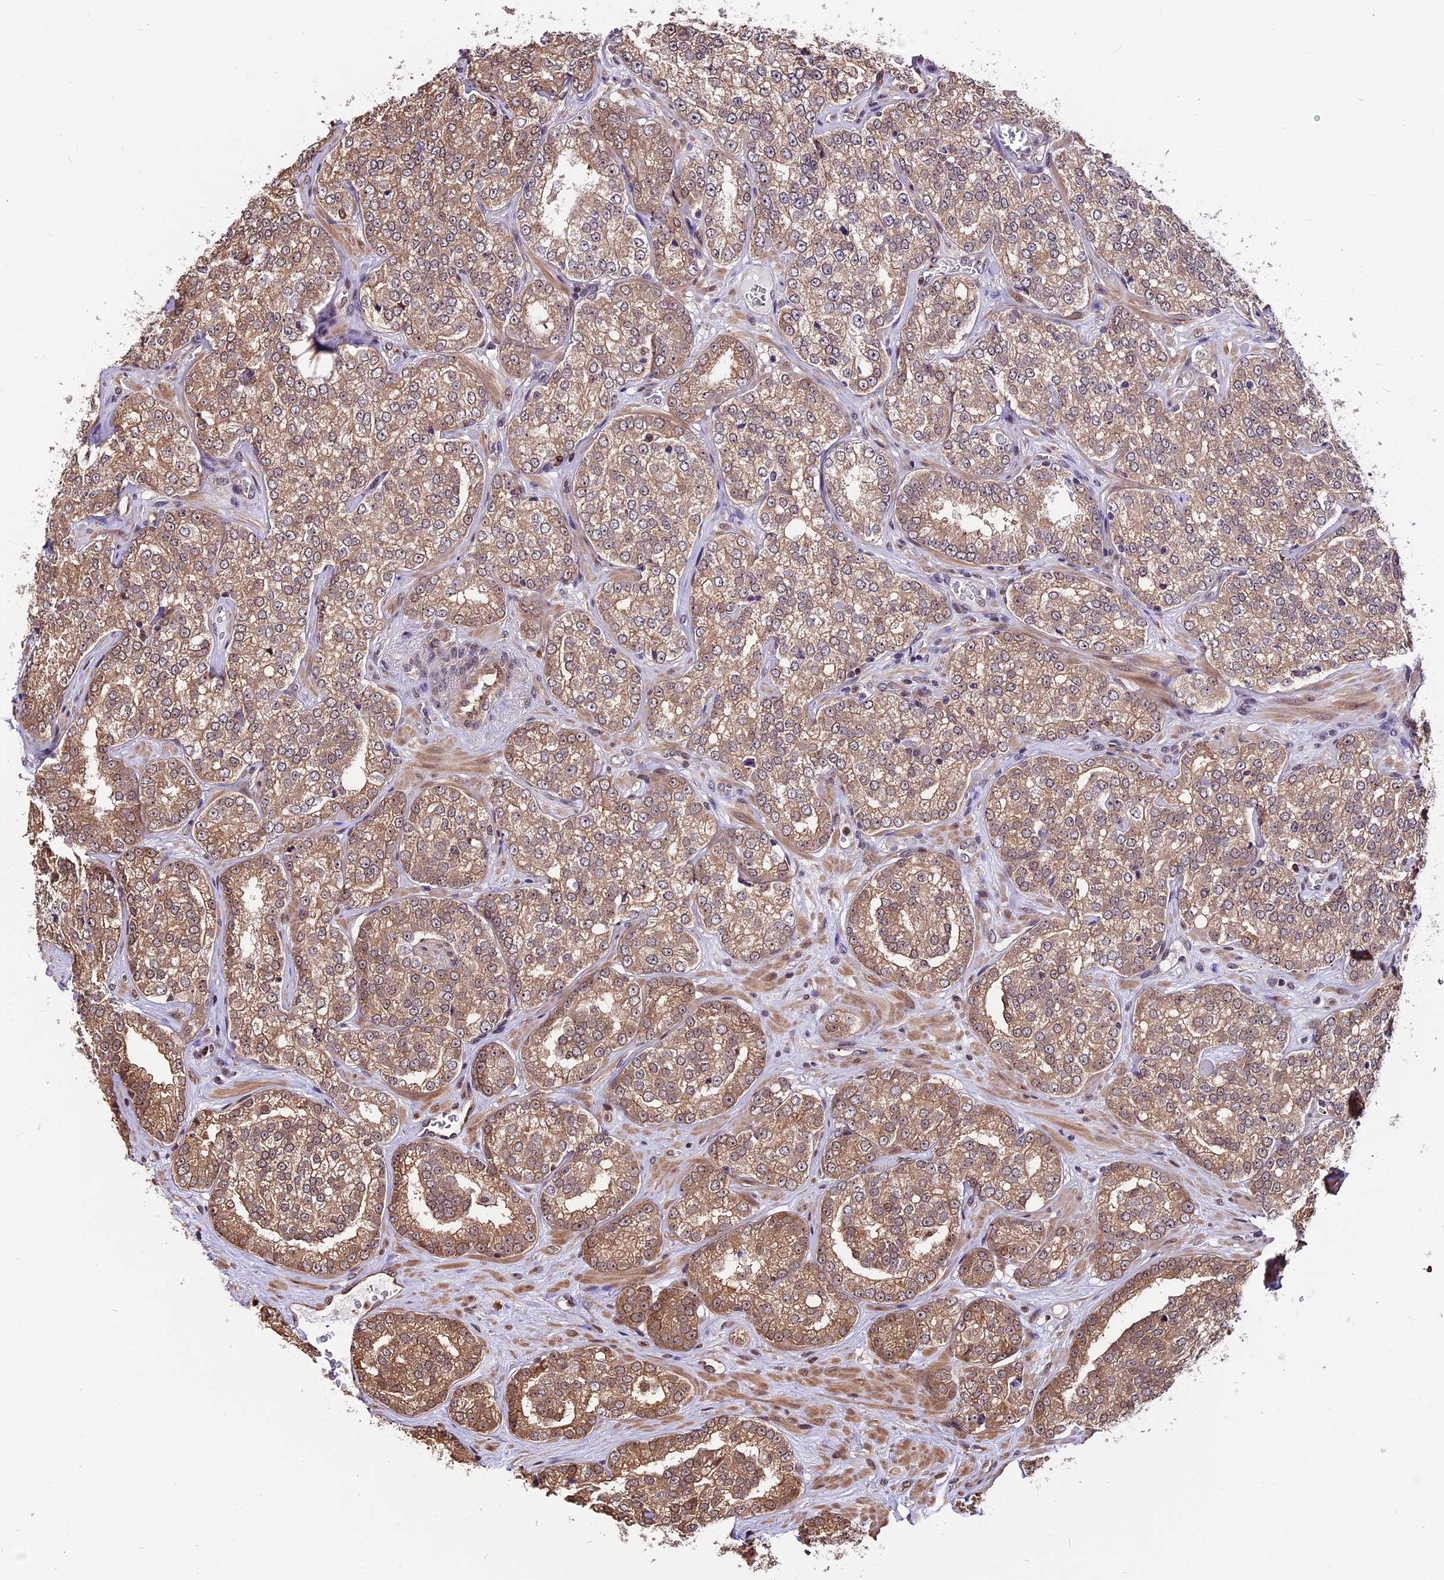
{"staining": {"intensity": "moderate", "quantity": ">75%", "location": "cytoplasmic/membranous,nuclear"}, "tissue": "prostate cancer", "cell_type": "Tumor cells", "image_type": "cancer", "snomed": [{"axis": "morphology", "description": "Normal tissue, NOS"}, {"axis": "morphology", "description": "Adenocarcinoma, High grade"}, {"axis": "topography", "description": "Prostate"}], "caption": "Protein expression analysis of prostate cancer (high-grade adenocarcinoma) displays moderate cytoplasmic/membranous and nuclear staining in about >75% of tumor cells.", "gene": "HERPUD1", "patient": {"sex": "male", "age": 83}}